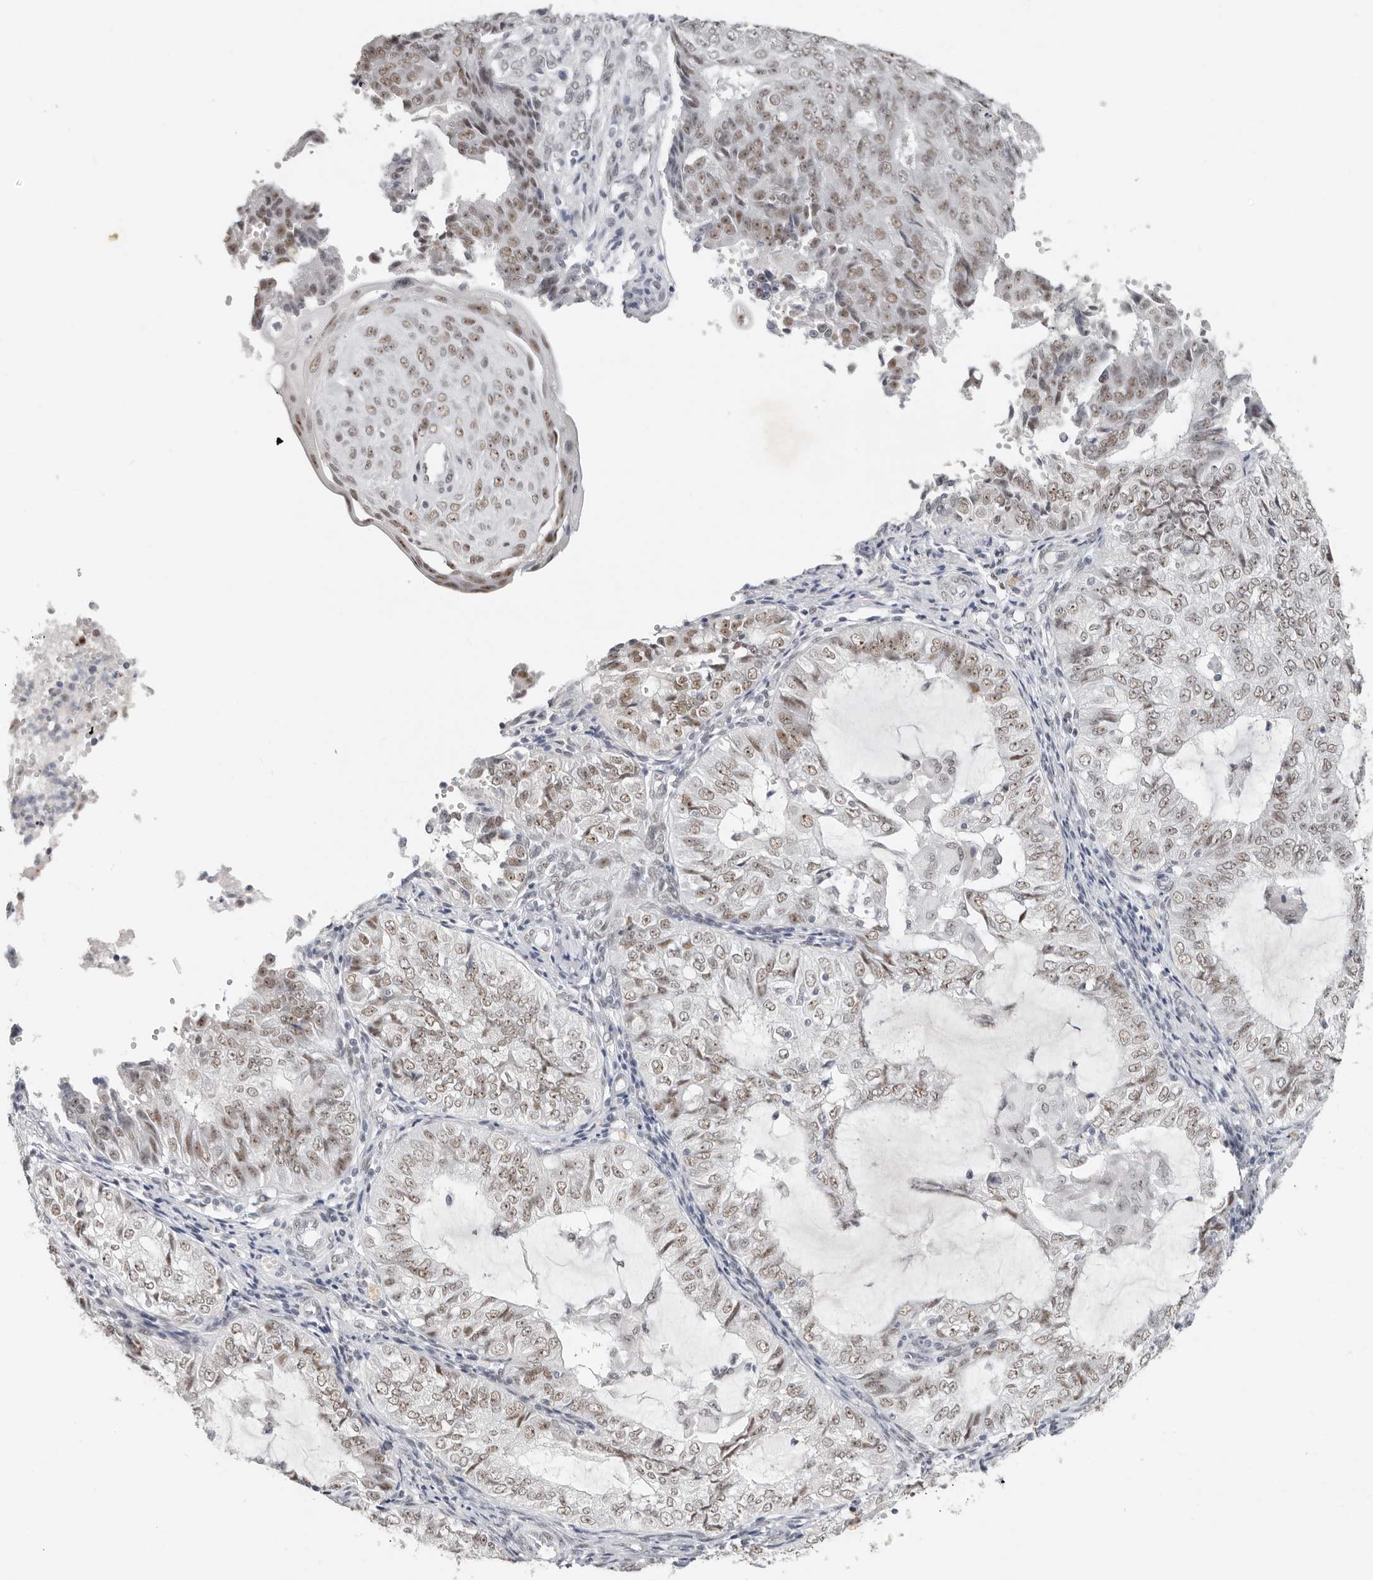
{"staining": {"intensity": "moderate", "quantity": ">75%", "location": "nuclear"}, "tissue": "endometrial cancer", "cell_type": "Tumor cells", "image_type": "cancer", "snomed": [{"axis": "morphology", "description": "Adenocarcinoma, NOS"}, {"axis": "topography", "description": "Endometrium"}], "caption": "Immunohistochemical staining of human endometrial cancer shows medium levels of moderate nuclear positivity in about >75% of tumor cells. Ihc stains the protein of interest in brown and the nuclei are stained blue.", "gene": "LARP7", "patient": {"sex": "female", "age": 32}}